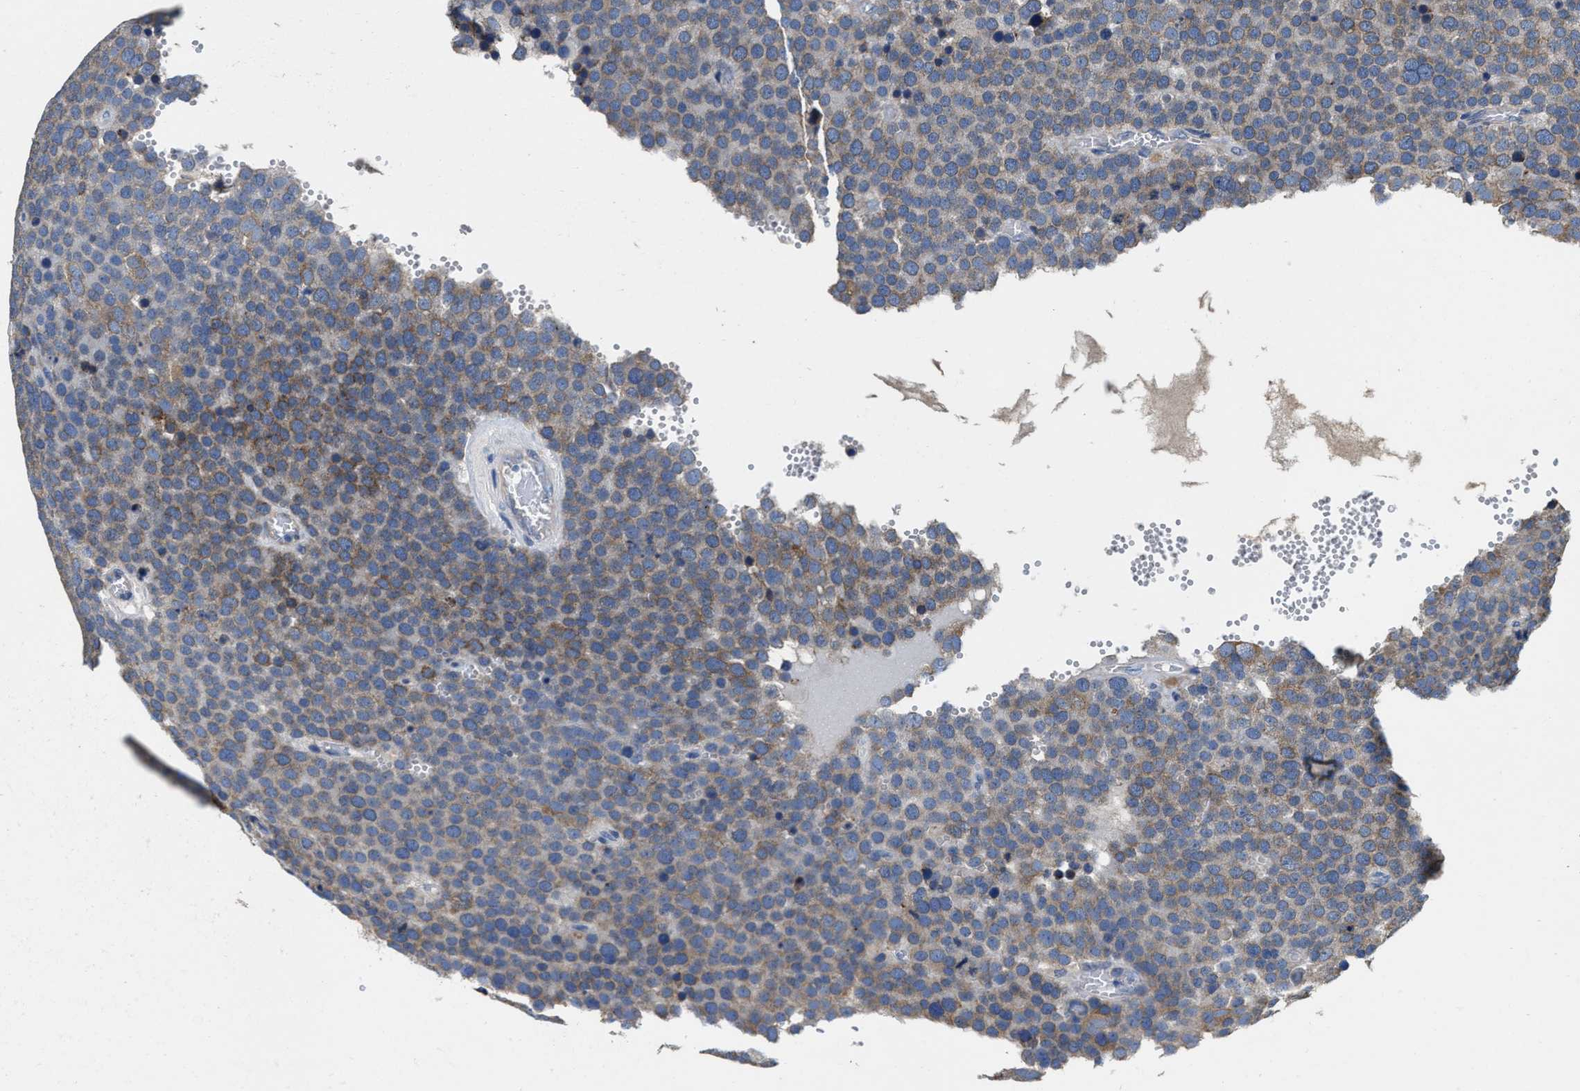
{"staining": {"intensity": "moderate", "quantity": ">75%", "location": "cytoplasmic/membranous"}, "tissue": "testis cancer", "cell_type": "Tumor cells", "image_type": "cancer", "snomed": [{"axis": "morphology", "description": "Normal tissue, NOS"}, {"axis": "morphology", "description": "Seminoma, NOS"}, {"axis": "topography", "description": "Testis"}], "caption": "Moderate cytoplasmic/membranous protein positivity is seen in about >75% of tumor cells in testis cancer (seminoma).", "gene": "PEG10", "patient": {"sex": "male", "age": 71}}